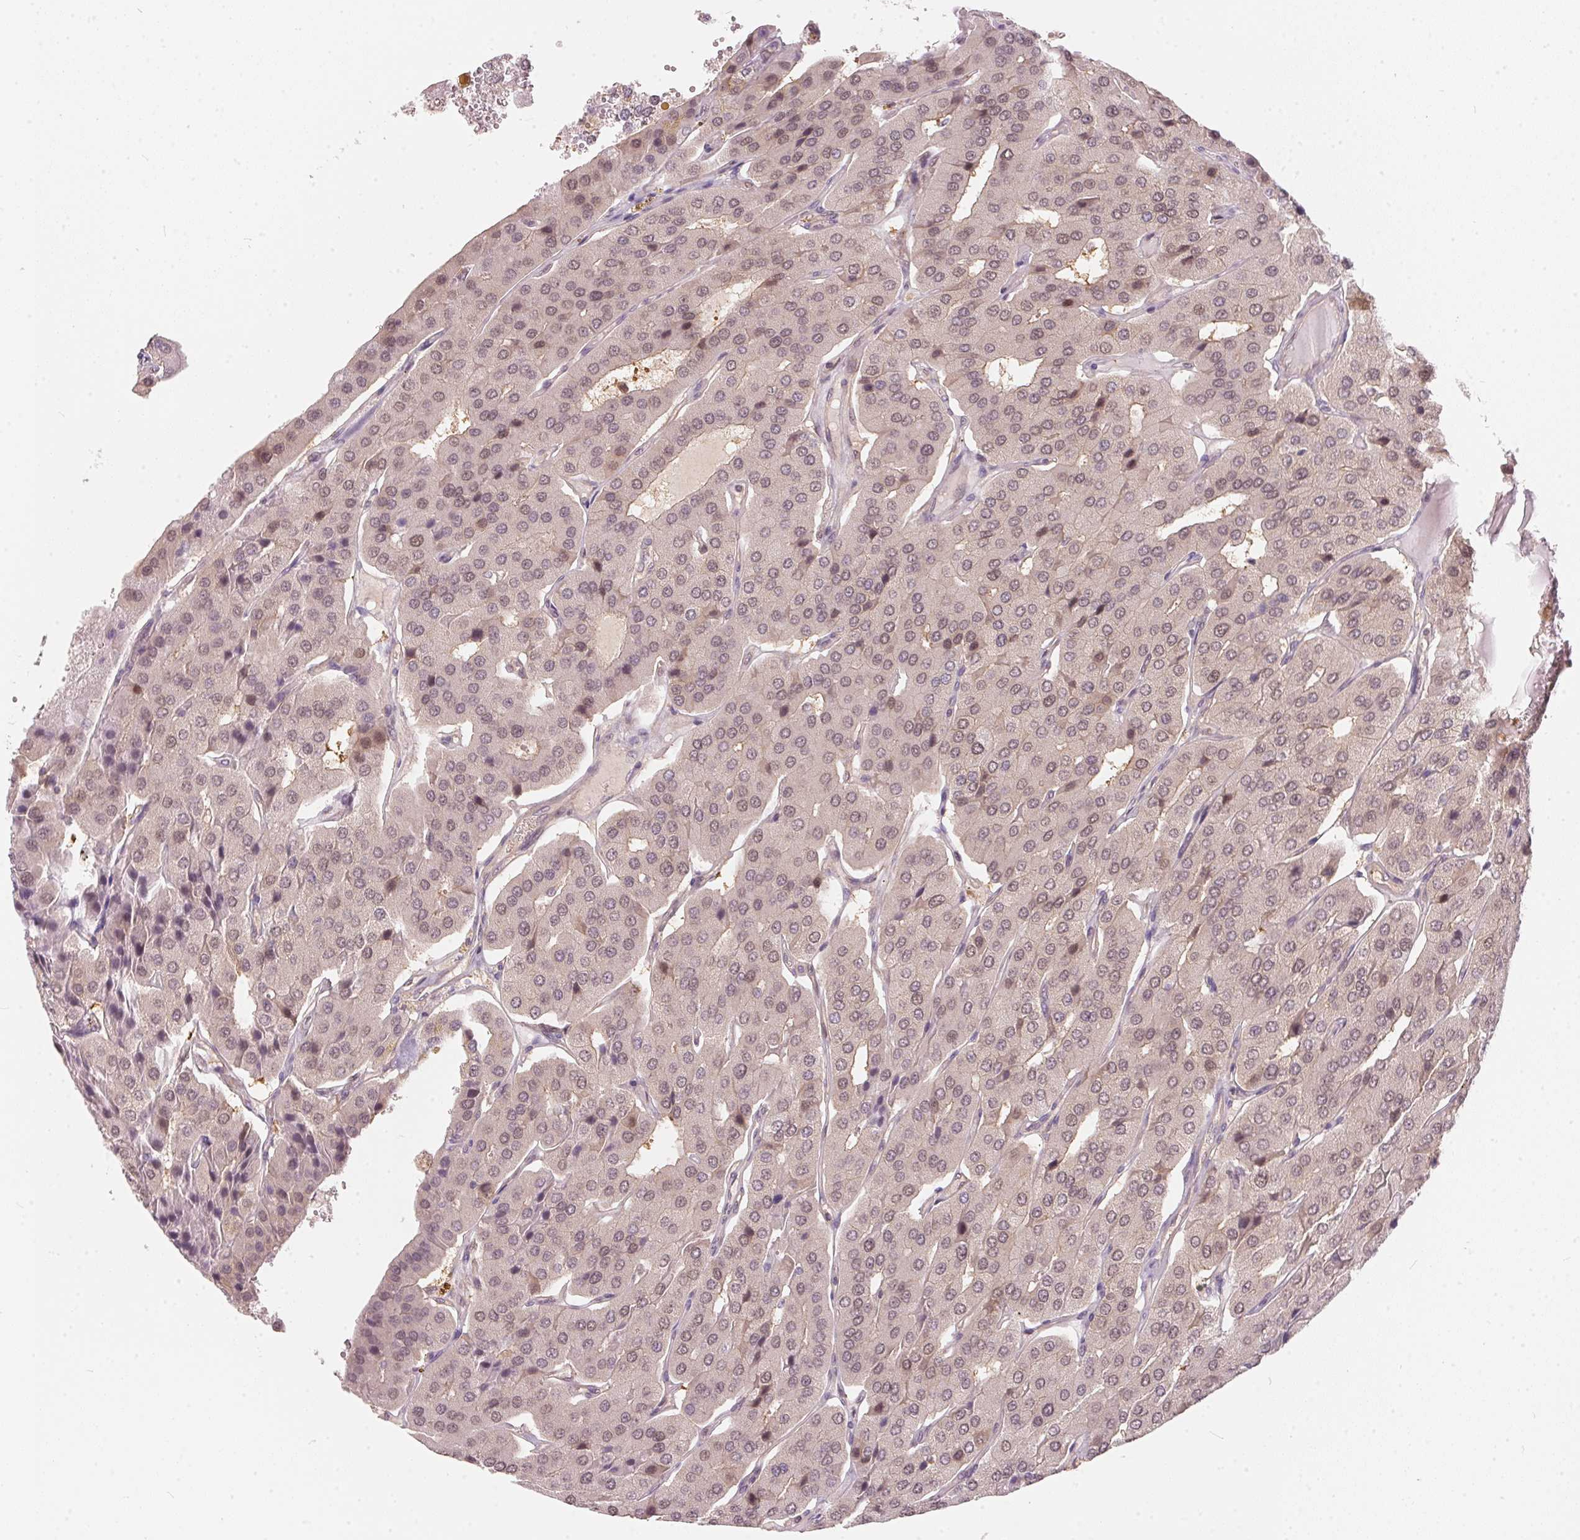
{"staining": {"intensity": "weak", "quantity": "<25%", "location": "nuclear"}, "tissue": "parathyroid gland", "cell_type": "Glandular cells", "image_type": "normal", "snomed": [{"axis": "morphology", "description": "Normal tissue, NOS"}, {"axis": "morphology", "description": "Adenoma, NOS"}, {"axis": "topography", "description": "Parathyroid gland"}], "caption": "Glandular cells show no significant expression in unremarkable parathyroid gland. (Stains: DAB IHC with hematoxylin counter stain, Microscopy: brightfield microscopy at high magnification).", "gene": "BLMH", "patient": {"sex": "female", "age": 86}}